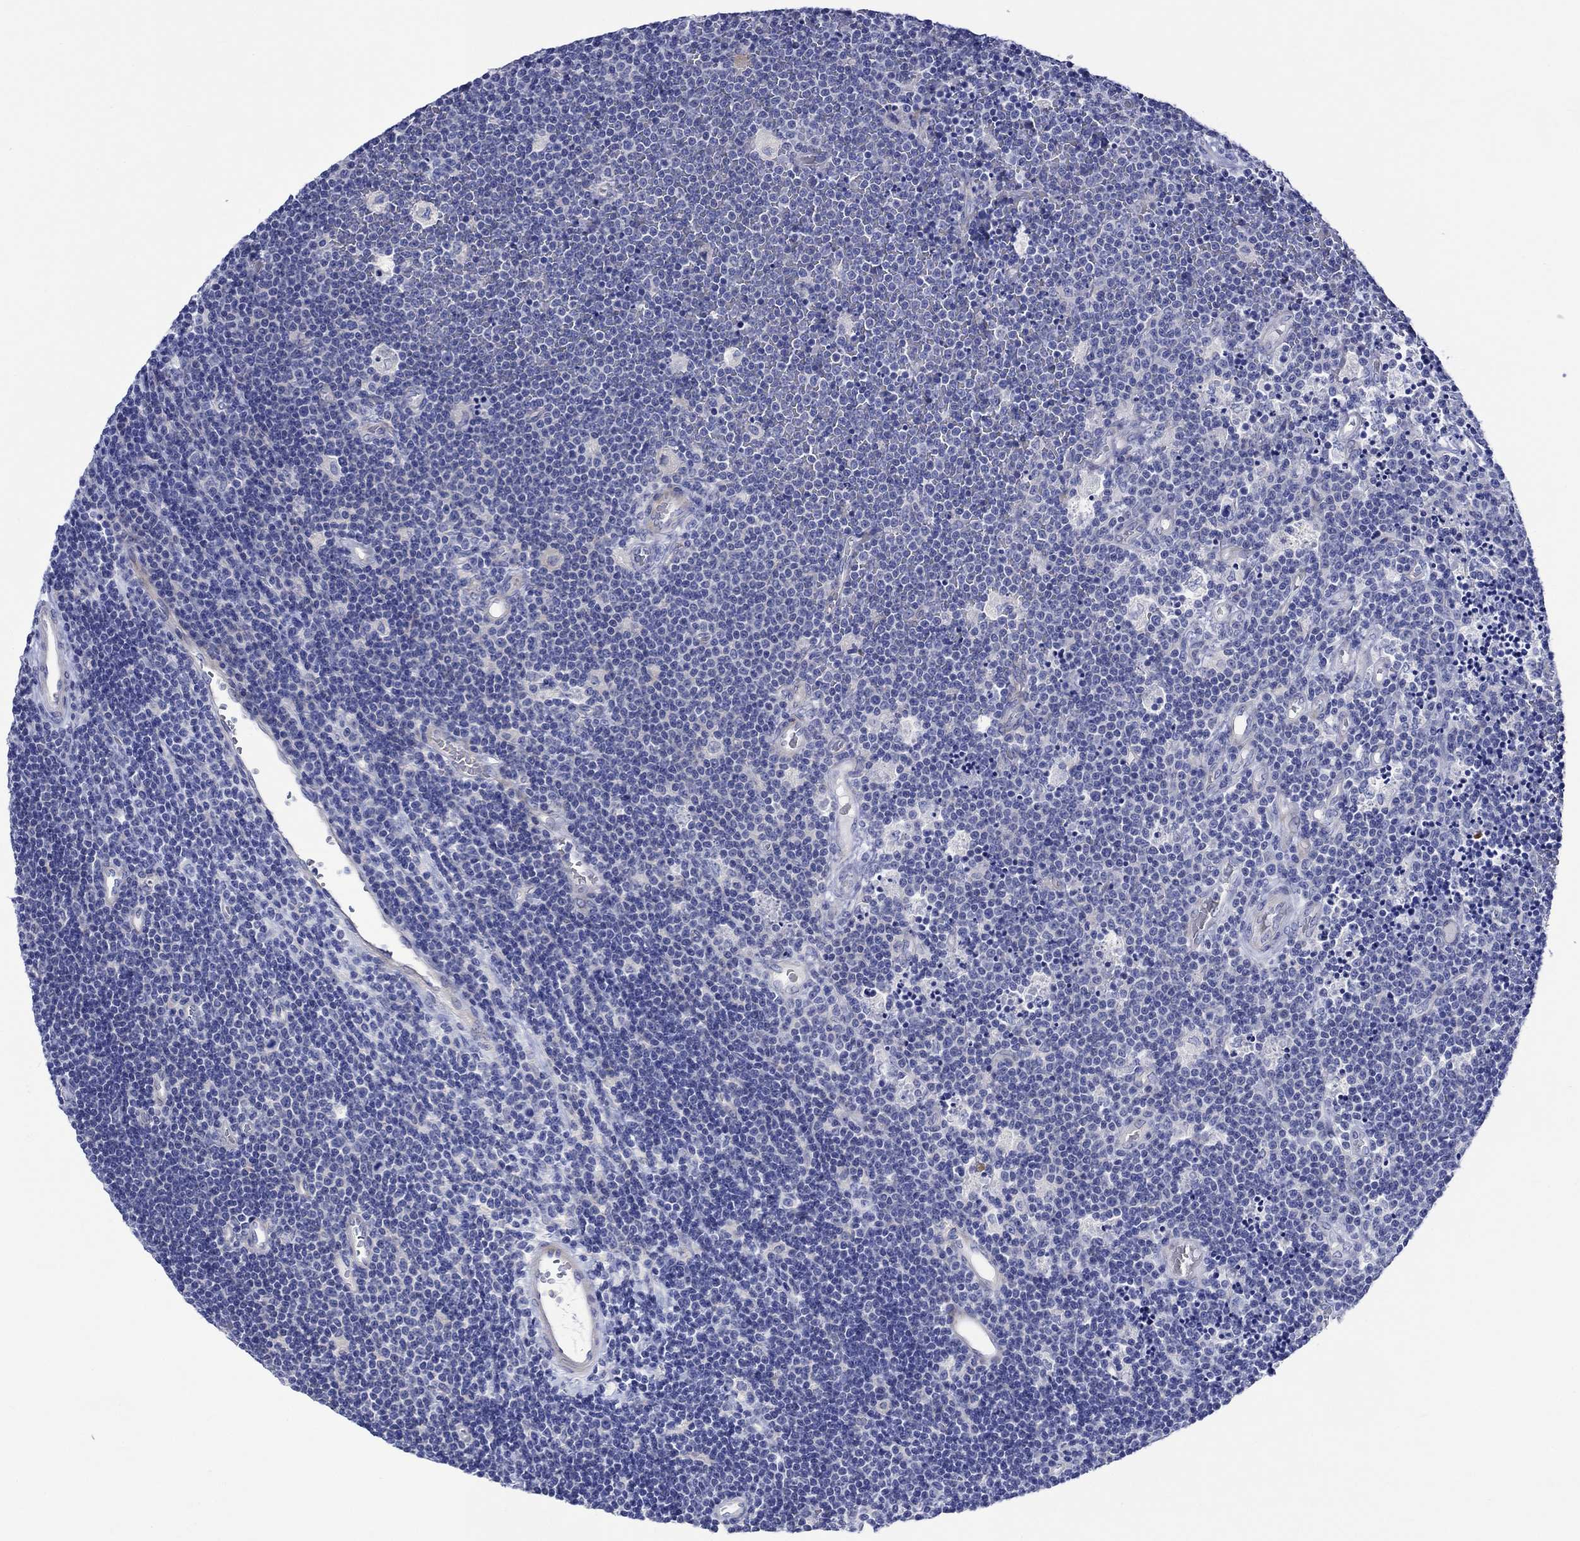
{"staining": {"intensity": "negative", "quantity": "none", "location": "none"}, "tissue": "lymphoma", "cell_type": "Tumor cells", "image_type": "cancer", "snomed": [{"axis": "morphology", "description": "Malignant lymphoma, non-Hodgkin's type, Low grade"}, {"axis": "topography", "description": "Brain"}], "caption": "A histopathology image of low-grade malignant lymphoma, non-Hodgkin's type stained for a protein shows no brown staining in tumor cells.", "gene": "NRIP3", "patient": {"sex": "female", "age": 66}}